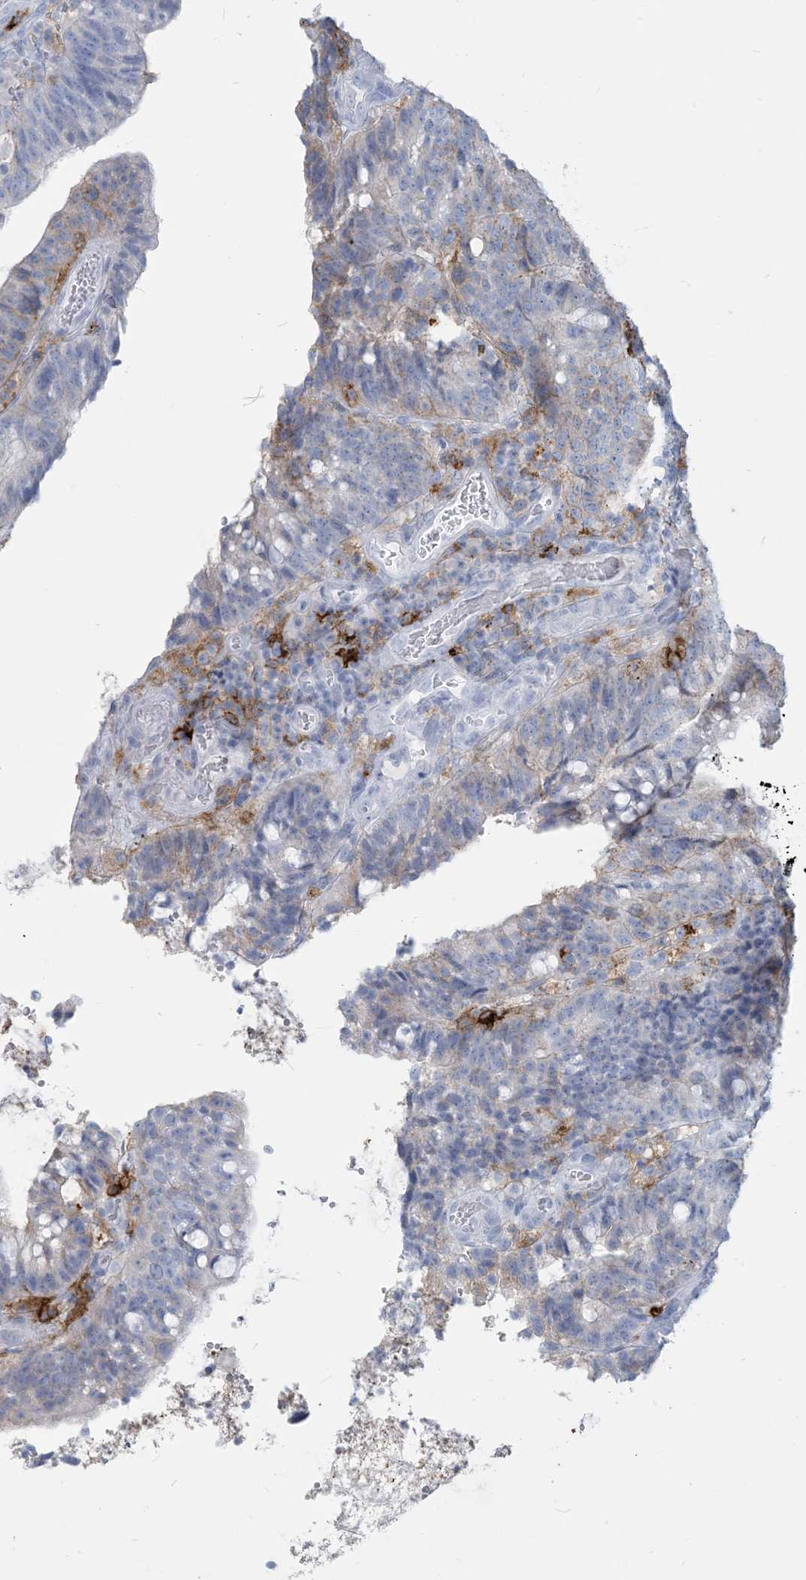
{"staining": {"intensity": "negative", "quantity": "none", "location": "none"}, "tissue": "colorectal cancer", "cell_type": "Tumor cells", "image_type": "cancer", "snomed": [{"axis": "morphology", "description": "Adenocarcinoma, NOS"}, {"axis": "topography", "description": "Colon"}], "caption": "DAB immunohistochemical staining of colorectal adenocarcinoma exhibits no significant expression in tumor cells.", "gene": "HLA-DRB1", "patient": {"sex": "female", "age": 66}}